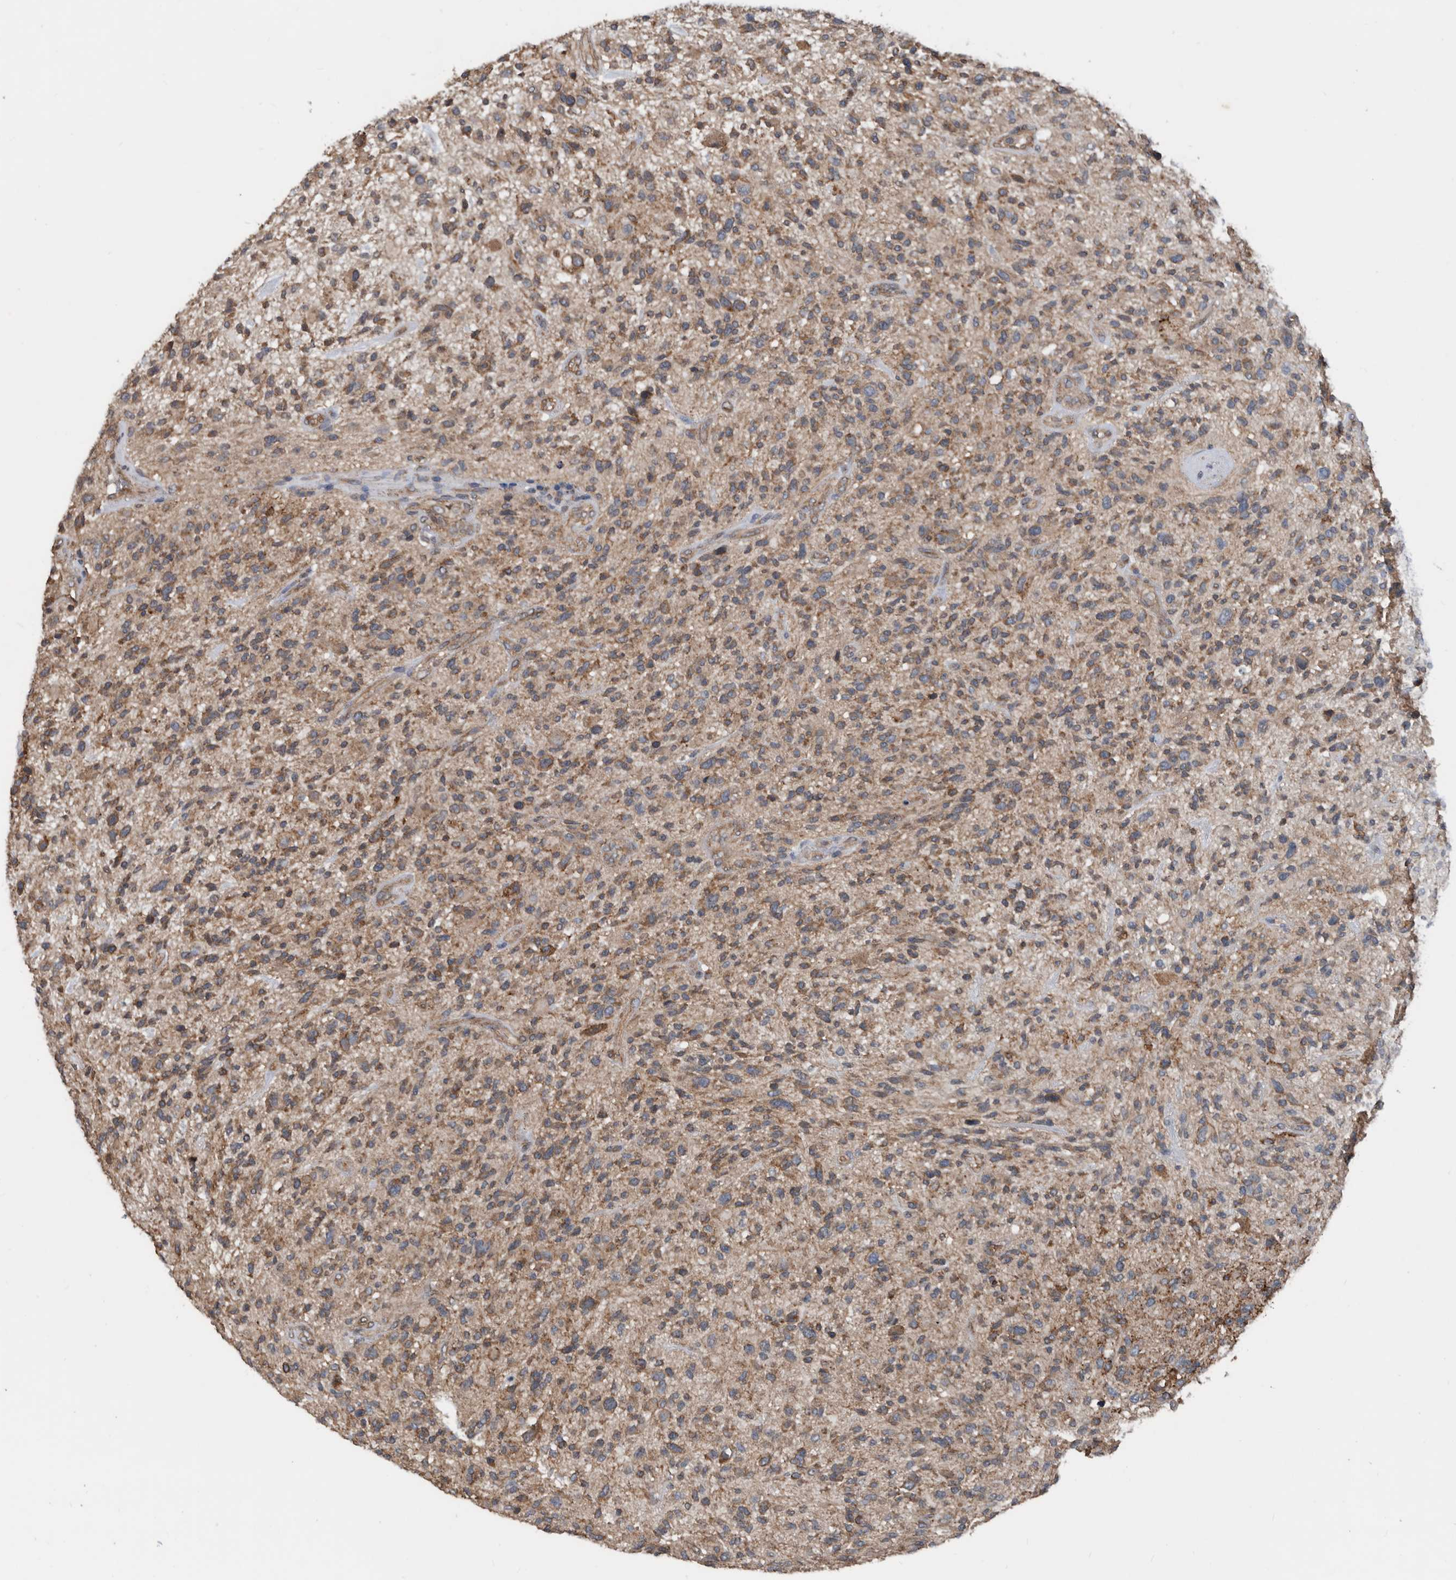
{"staining": {"intensity": "moderate", "quantity": ">75%", "location": "cytoplasmic/membranous"}, "tissue": "glioma", "cell_type": "Tumor cells", "image_type": "cancer", "snomed": [{"axis": "morphology", "description": "Glioma, malignant, High grade"}, {"axis": "topography", "description": "Brain"}], "caption": "Glioma tissue exhibits moderate cytoplasmic/membranous expression in about >75% of tumor cells Immunohistochemistry stains the protein in brown and the nuclei are stained blue.", "gene": "AFAP1", "patient": {"sex": "male", "age": 47}}